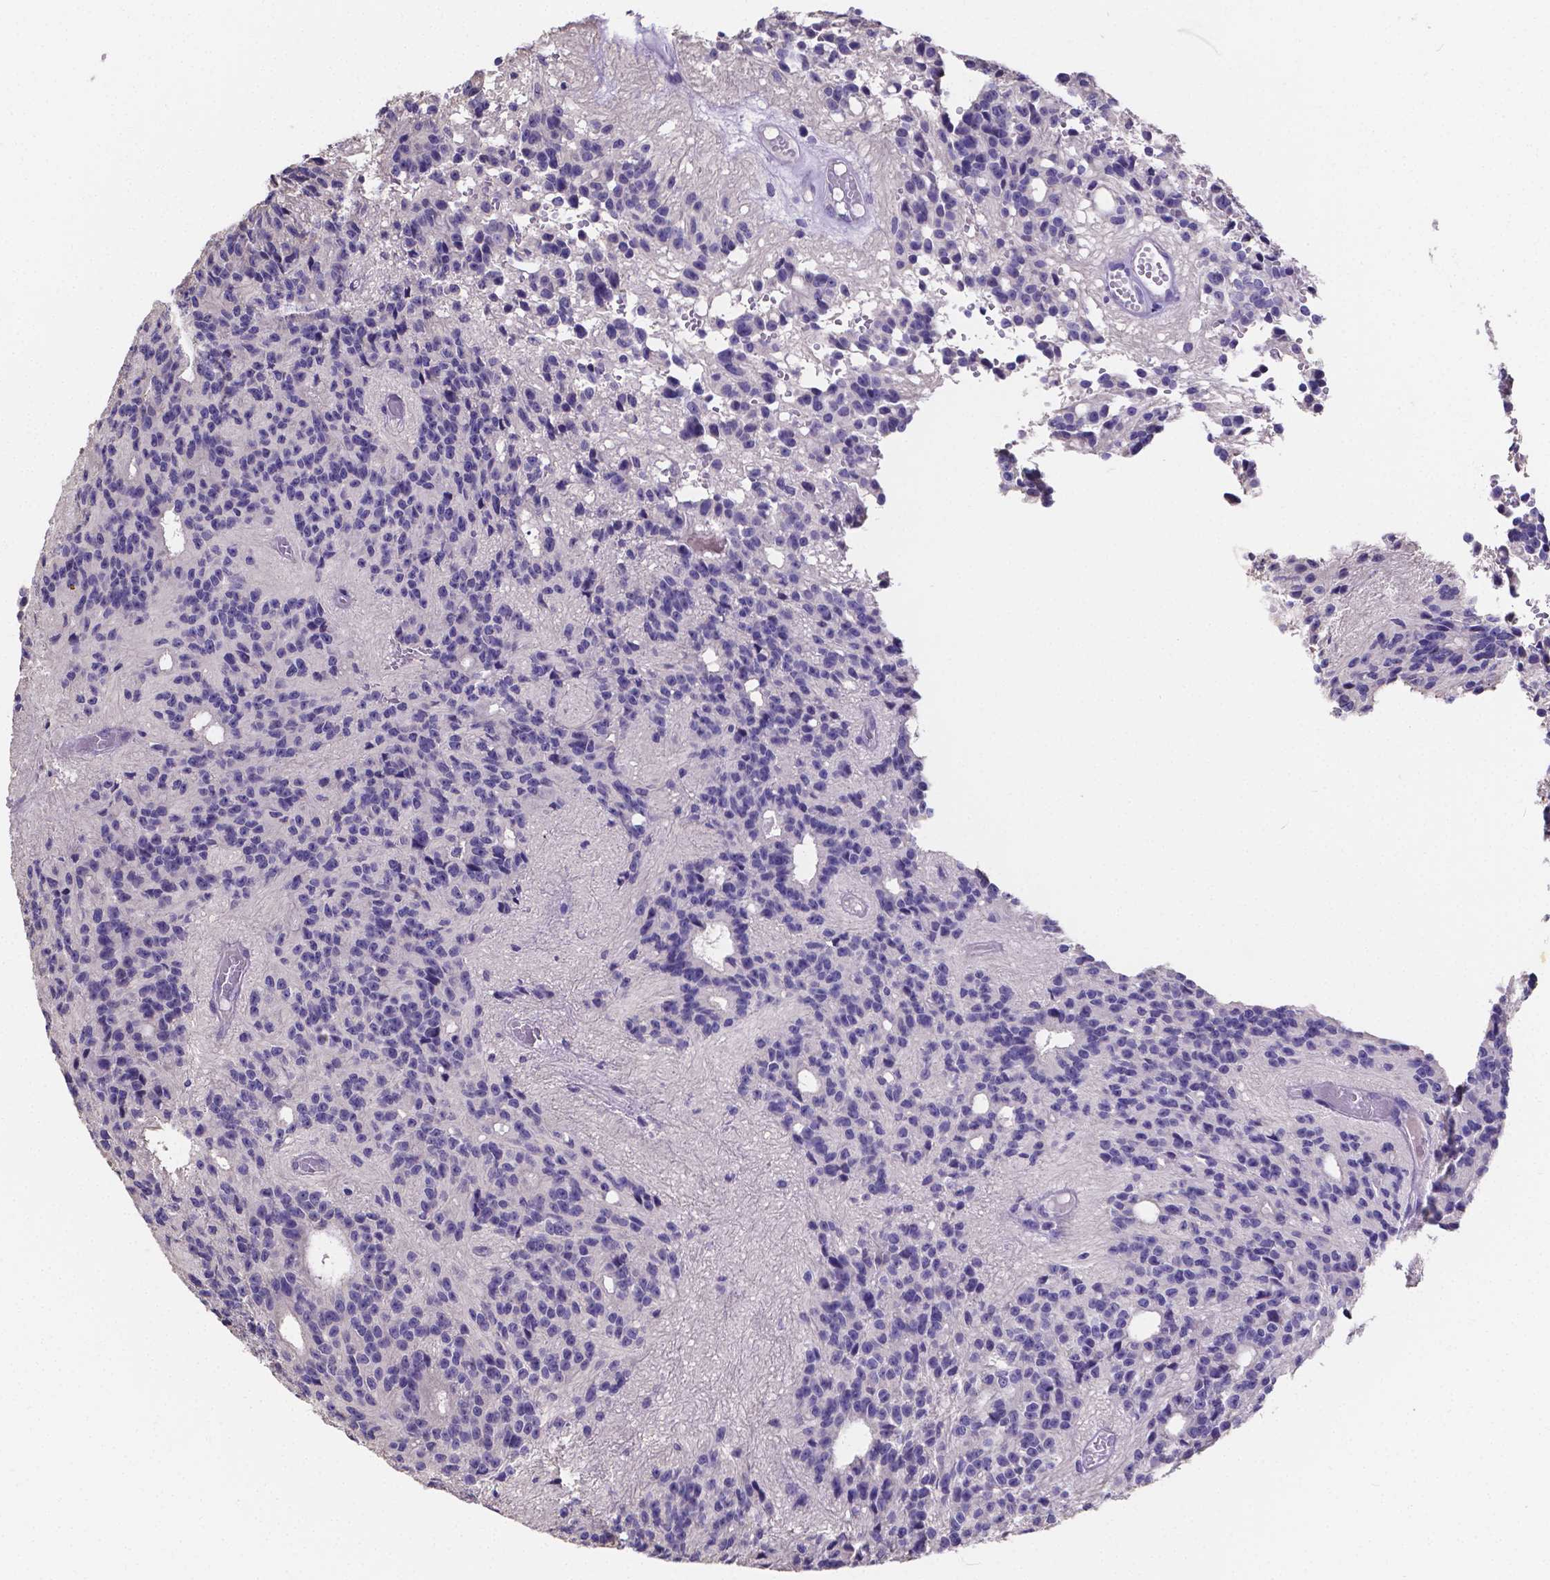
{"staining": {"intensity": "negative", "quantity": "none", "location": "none"}, "tissue": "glioma", "cell_type": "Tumor cells", "image_type": "cancer", "snomed": [{"axis": "morphology", "description": "Glioma, malignant, Low grade"}, {"axis": "topography", "description": "Brain"}], "caption": "Photomicrograph shows no protein positivity in tumor cells of low-grade glioma (malignant) tissue.", "gene": "ATP6V1D", "patient": {"sex": "male", "age": 31}}